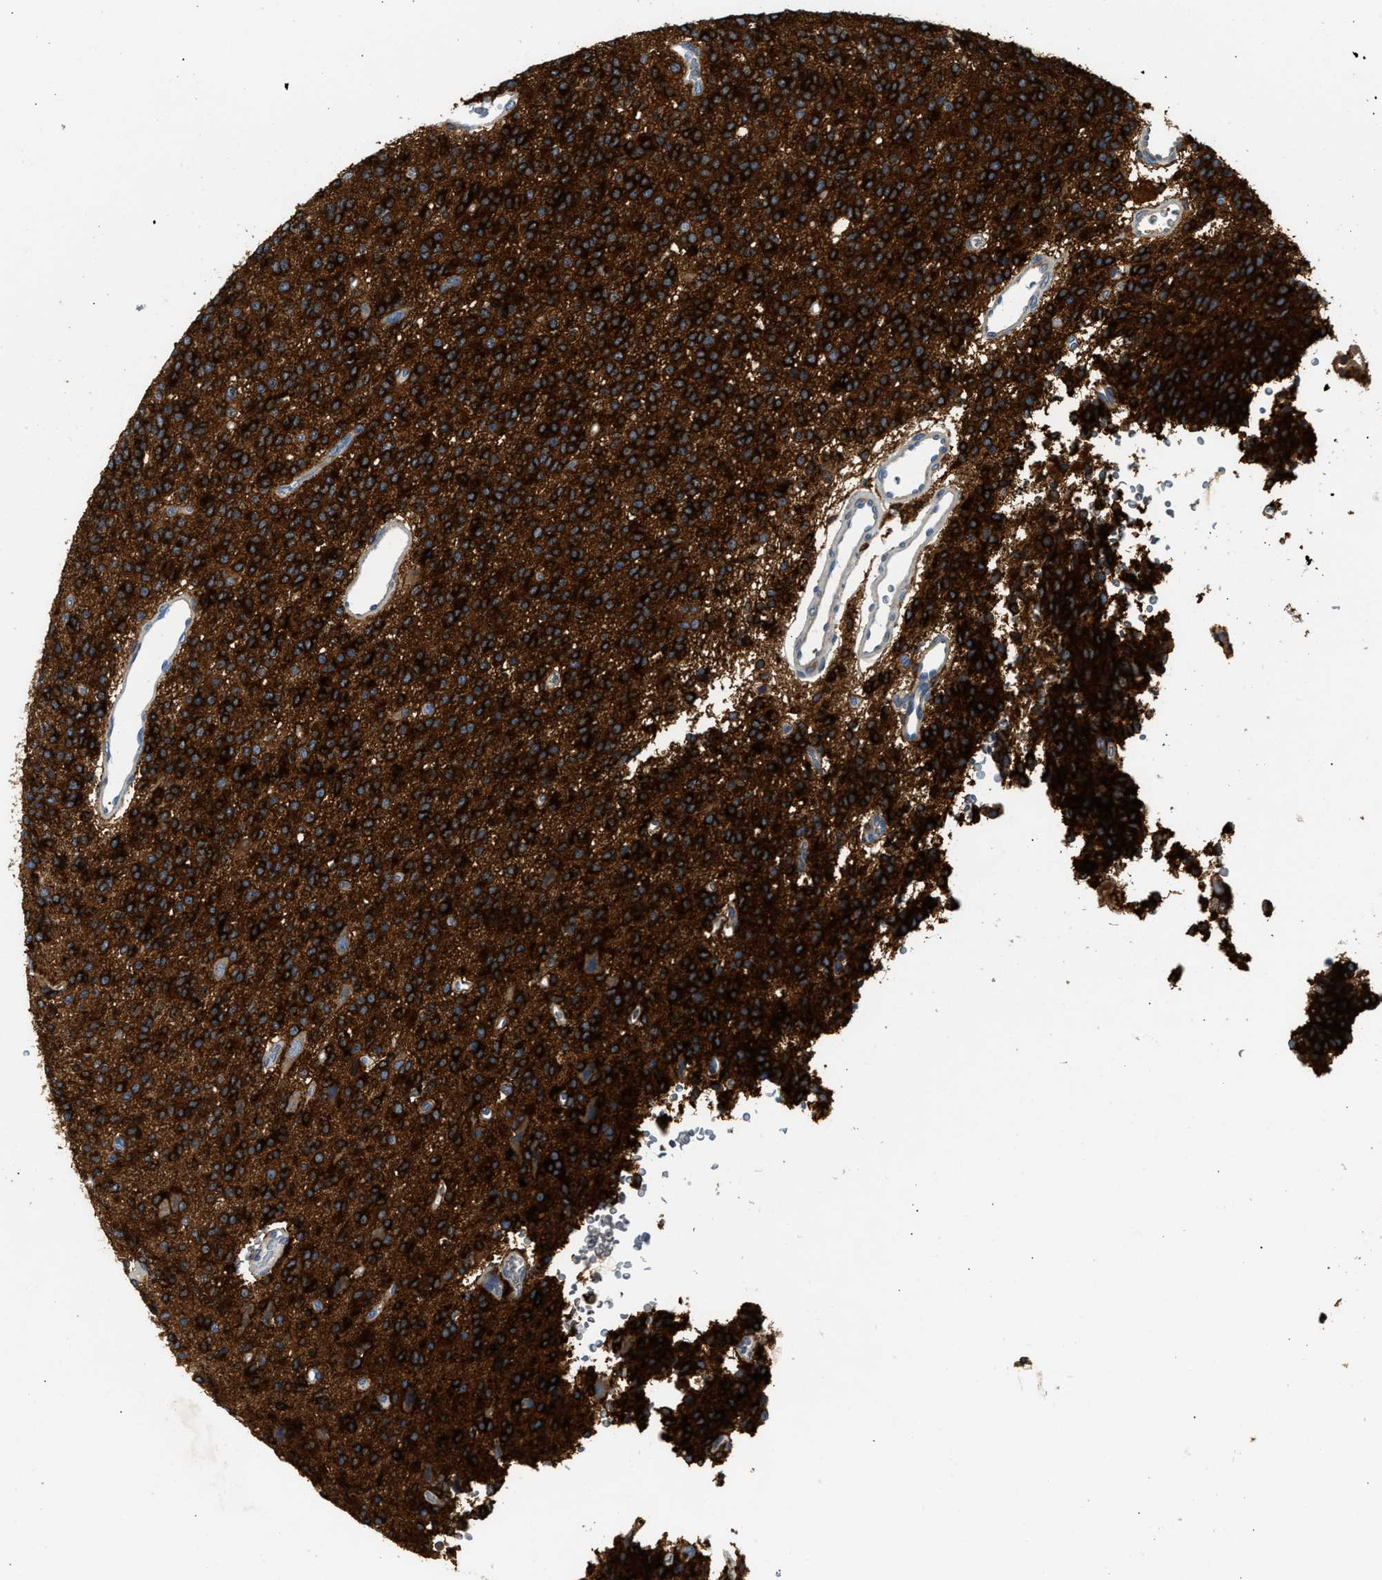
{"staining": {"intensity": "strong", "quantity": ">75%", "location": "cytoplasmic/membranous"}, "tissue": "glioma", "cell_type": "Tumor cells", "image_type": "cancer", "snomed": [{"axis": "morphology", "description": "Glioma, malignant, High grade"}, {"axis": "topography", "description": "Brain"}], "caption": "Brown immunohistochemical staining in human glioma reveals strong cytoplasmic/membranous staining in about >75% of tumor cells. (Brightfield microscopy of DAB IHC at high magnification).", "gene": "RAB31", "patient": {"sex": "male", "age": 34}}